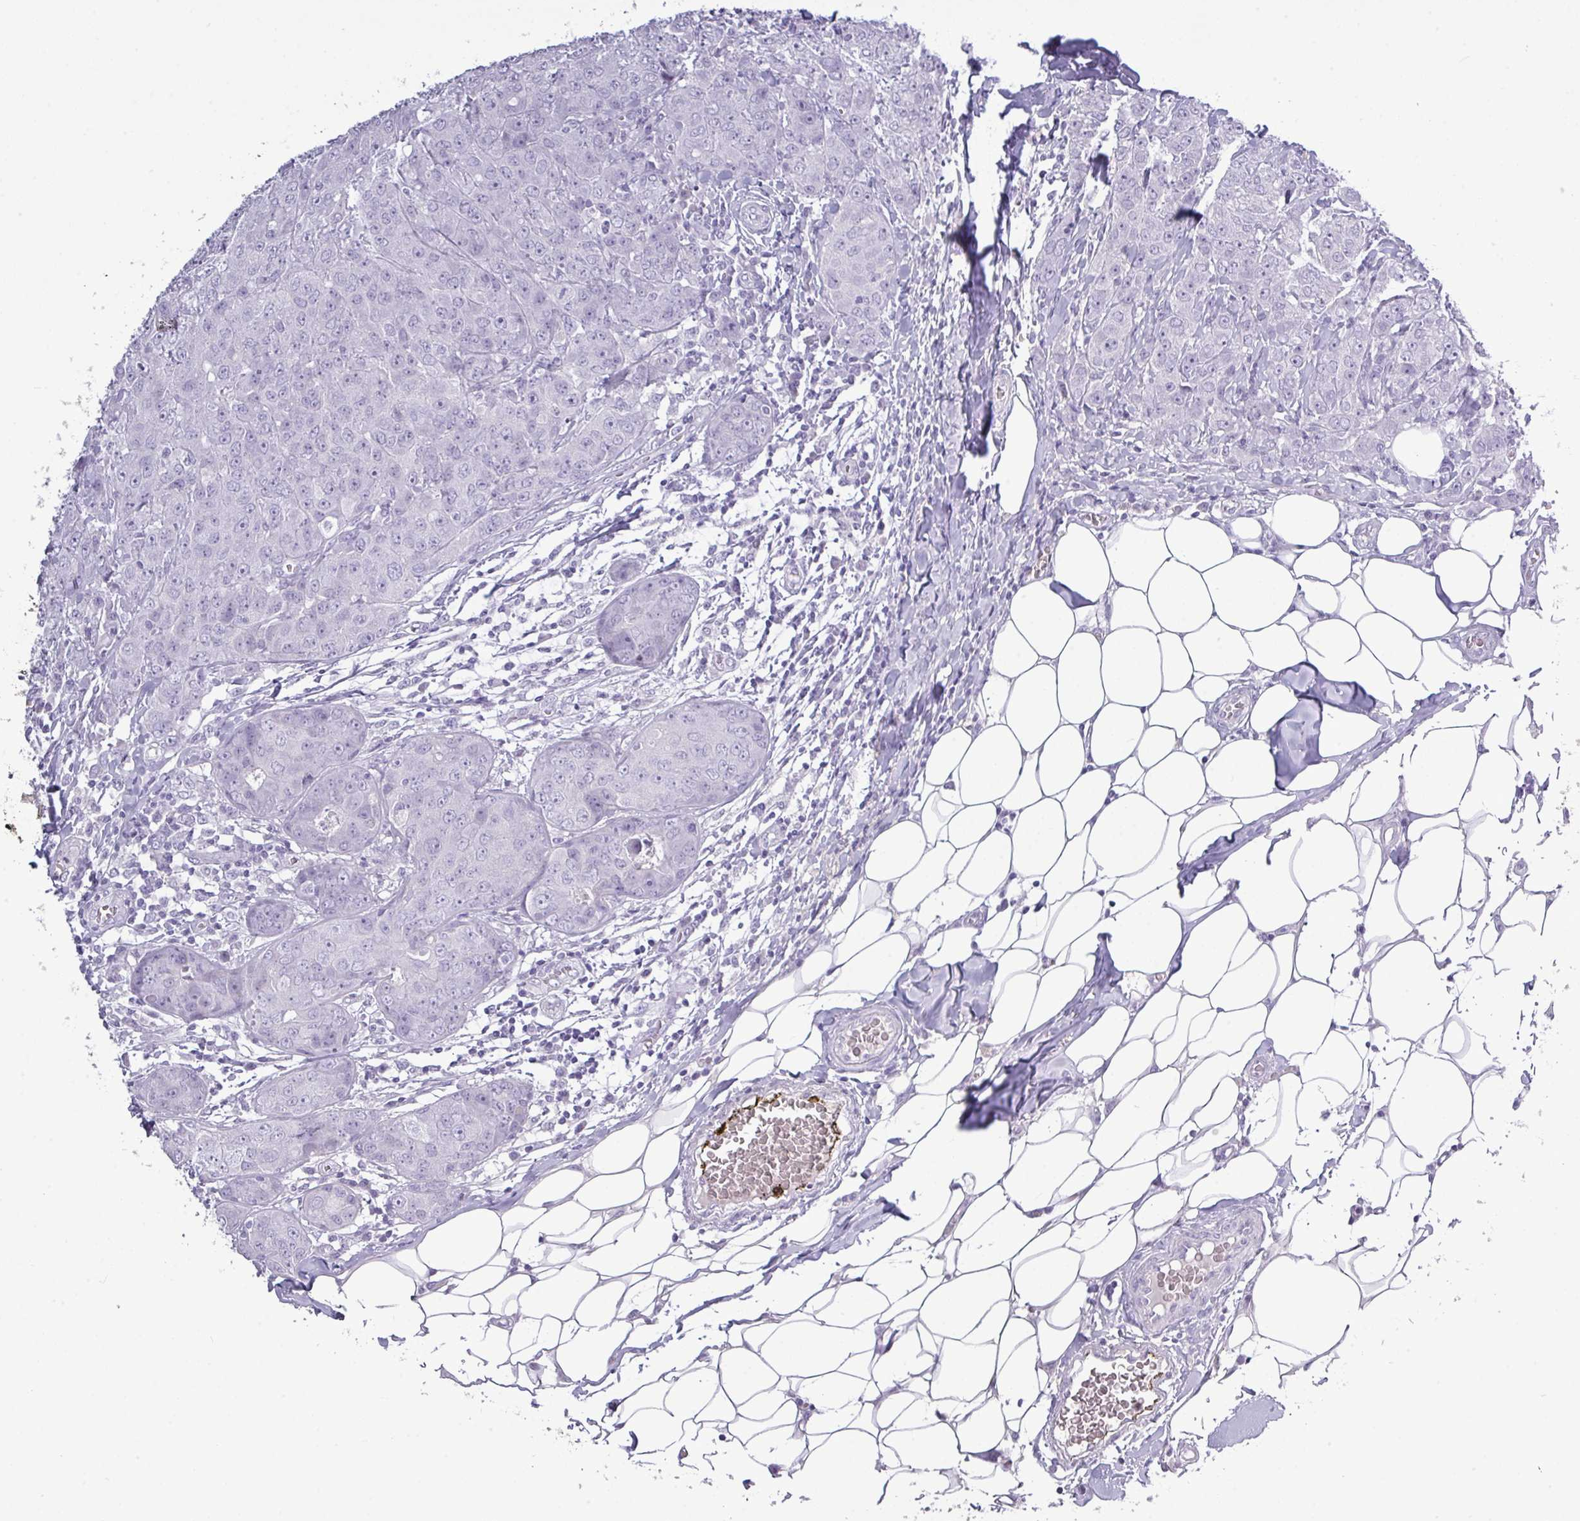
{"staining": {"intensity": "negative", "quantity": "none", "location": "none"}, "tissue": "breast cancer", "cell_type": "Tumor cells", "image_type": "cancer", "snomed": [{"axis": "morphology", "description": "Duct carcinoma"}, {"axis": "topography", "description": "Breast"}], "caption": "Tumor cells are negative for brown protein staining in breast cancer (intraductal carcinoma).", "gene": "TMEM91", "patient": {"sex": "female", "age": 43}}